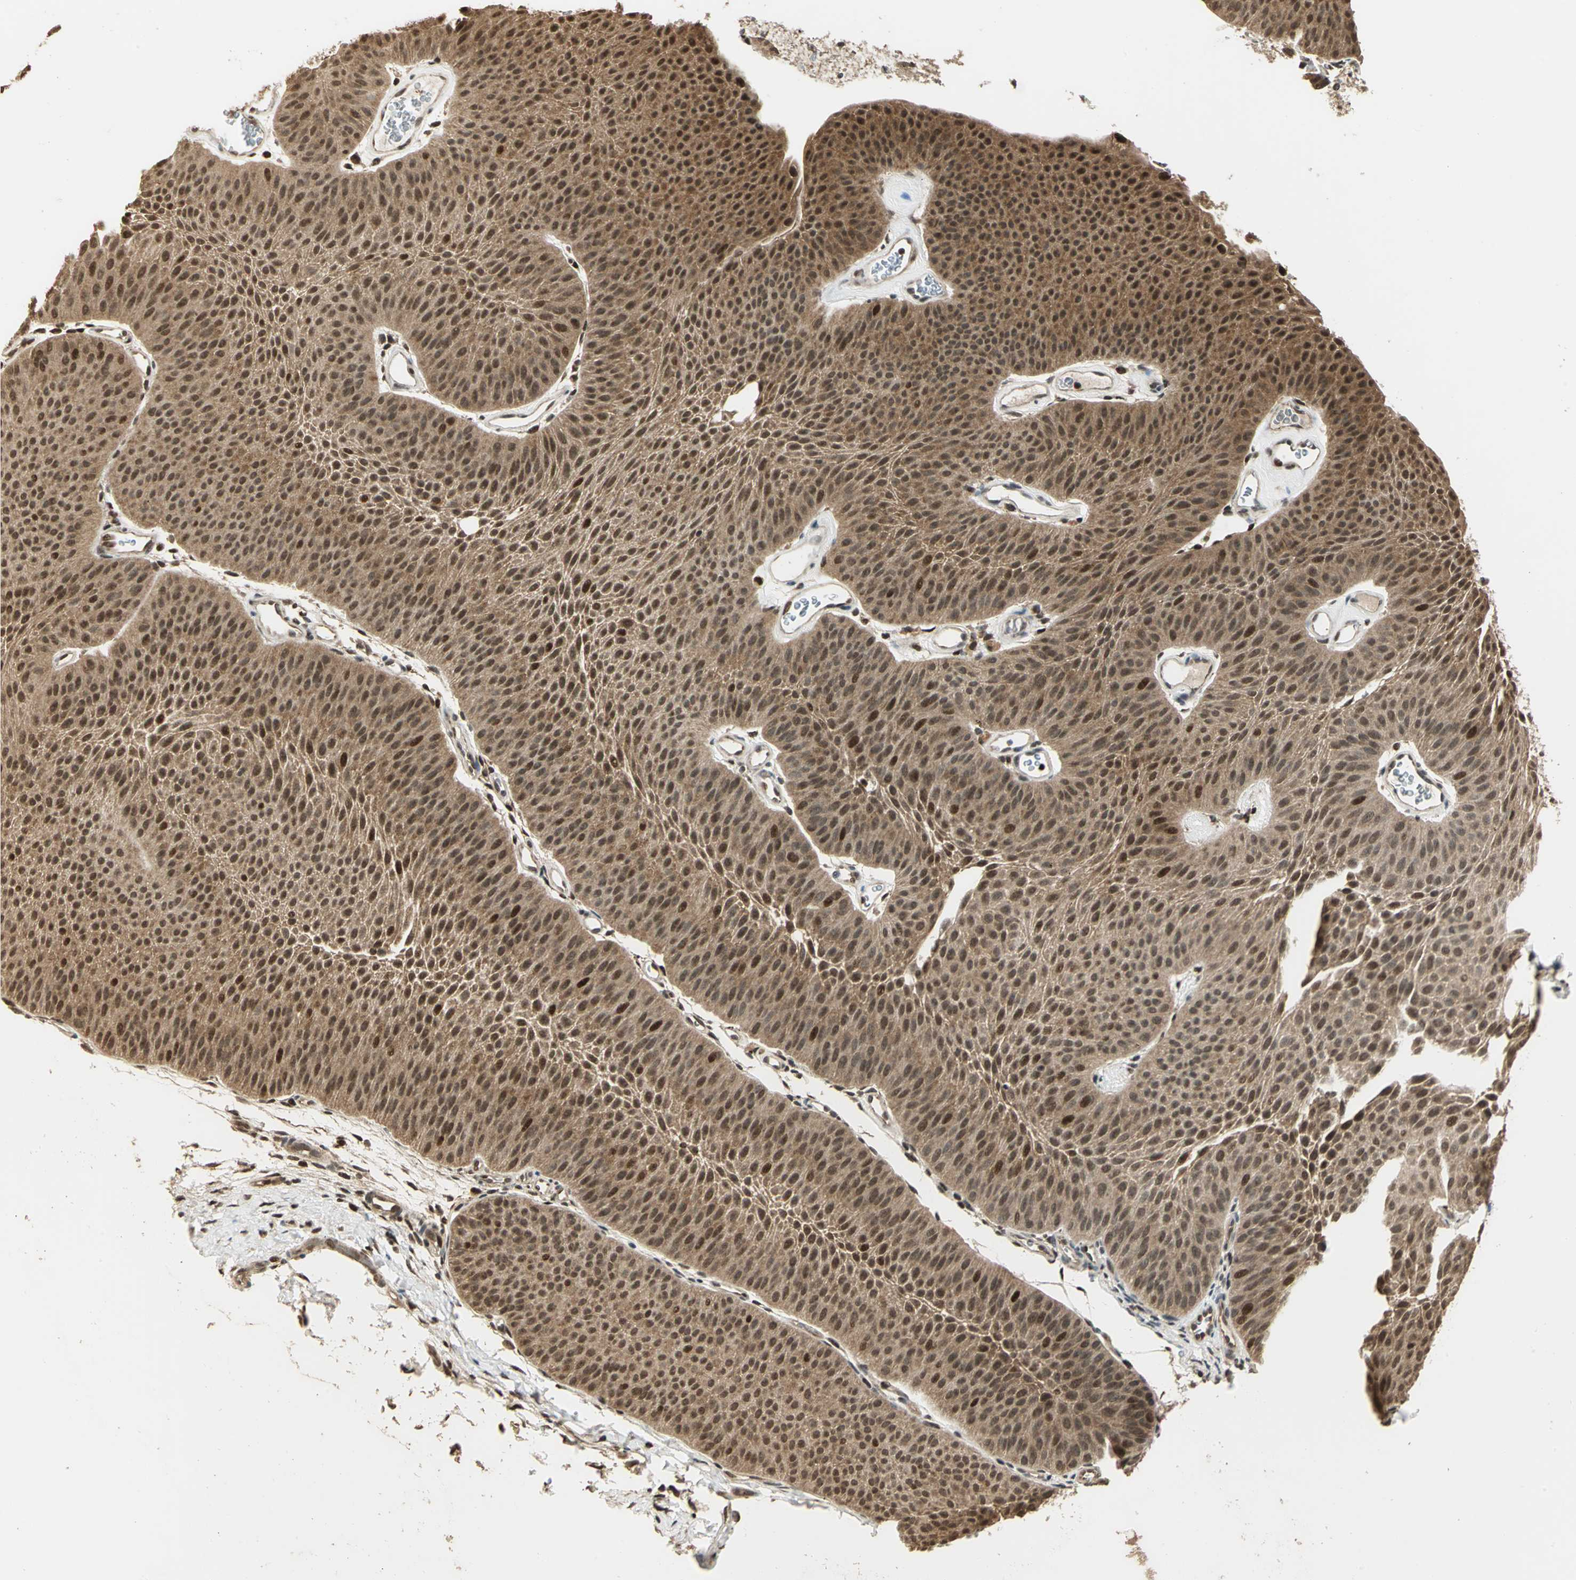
{"staining": {"intensity": "moderate", "quantity": ">75%", "location": "cytoplasmic/membranous,nuclear"}, "tissue": "urothelial cancer", "cell_type": "Tumor cells", "image_type": "cancer", "snomed": [{"axis": "morphology", "description": "Urothelial carcinoma, Low grade"}, {"axis": "topography", "description": "Urinary bladder"}], "caption": "DAB immunohistochemical staining of urothelial cancer demonstrates moderate cytoplasmic/membranous and nuclear protein expression in about >75% of tumor cells. The protein is stained brown, and the nuclei are stained in blue (DAB (3,3'-diaminobenzidine) IHC with brightfield microscopy, high magnification).", "gene": "PSMC3", "patient": {"sex": "female", "age": 60}}